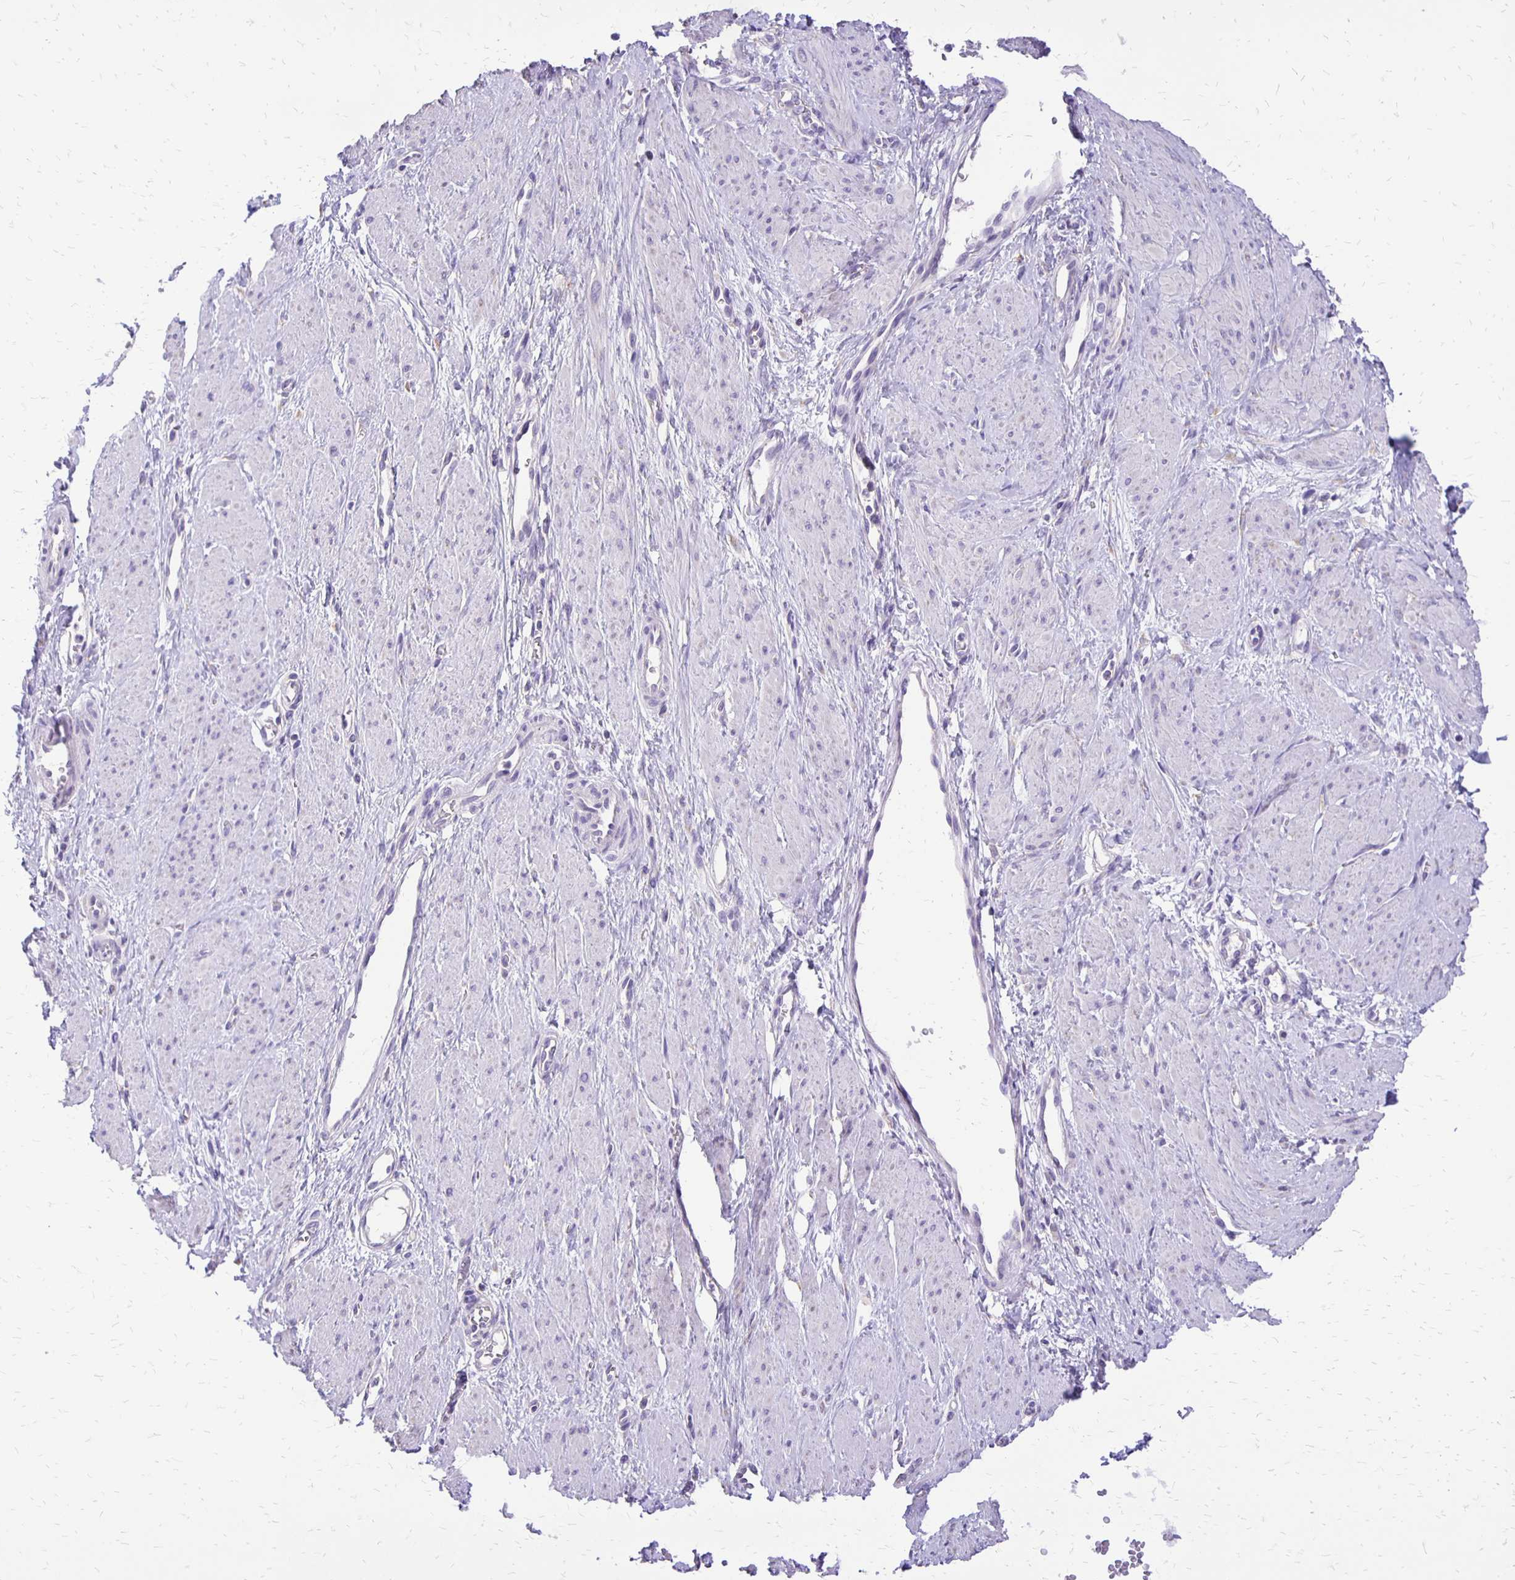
{"staining": {"intensity": "negative", "quantity": "none", "location": "none"}, "tissue": "smooth muscle", "cell_type": "Smooth muscle cells", "image_type": "normal", "snomed": [{"axis": "morphology", "description": "Normal tissue, NOS"}, {"axis": "topography", "description": "Smooth muscle"}, {"axis": "topography", "description": "Uterus"}], "caption": "DAB (3,3'-diaminobenzidine) immunohistochemical staining of benign human smooth muscle displays no significant positivity in smooth muscle cells. (DAB (3,3'-diaminobenzidine) immunohistochemistry (IHC), high magnification).", "gene": "ANKRD45", "patient": {"sex": "female", "age": 39}}